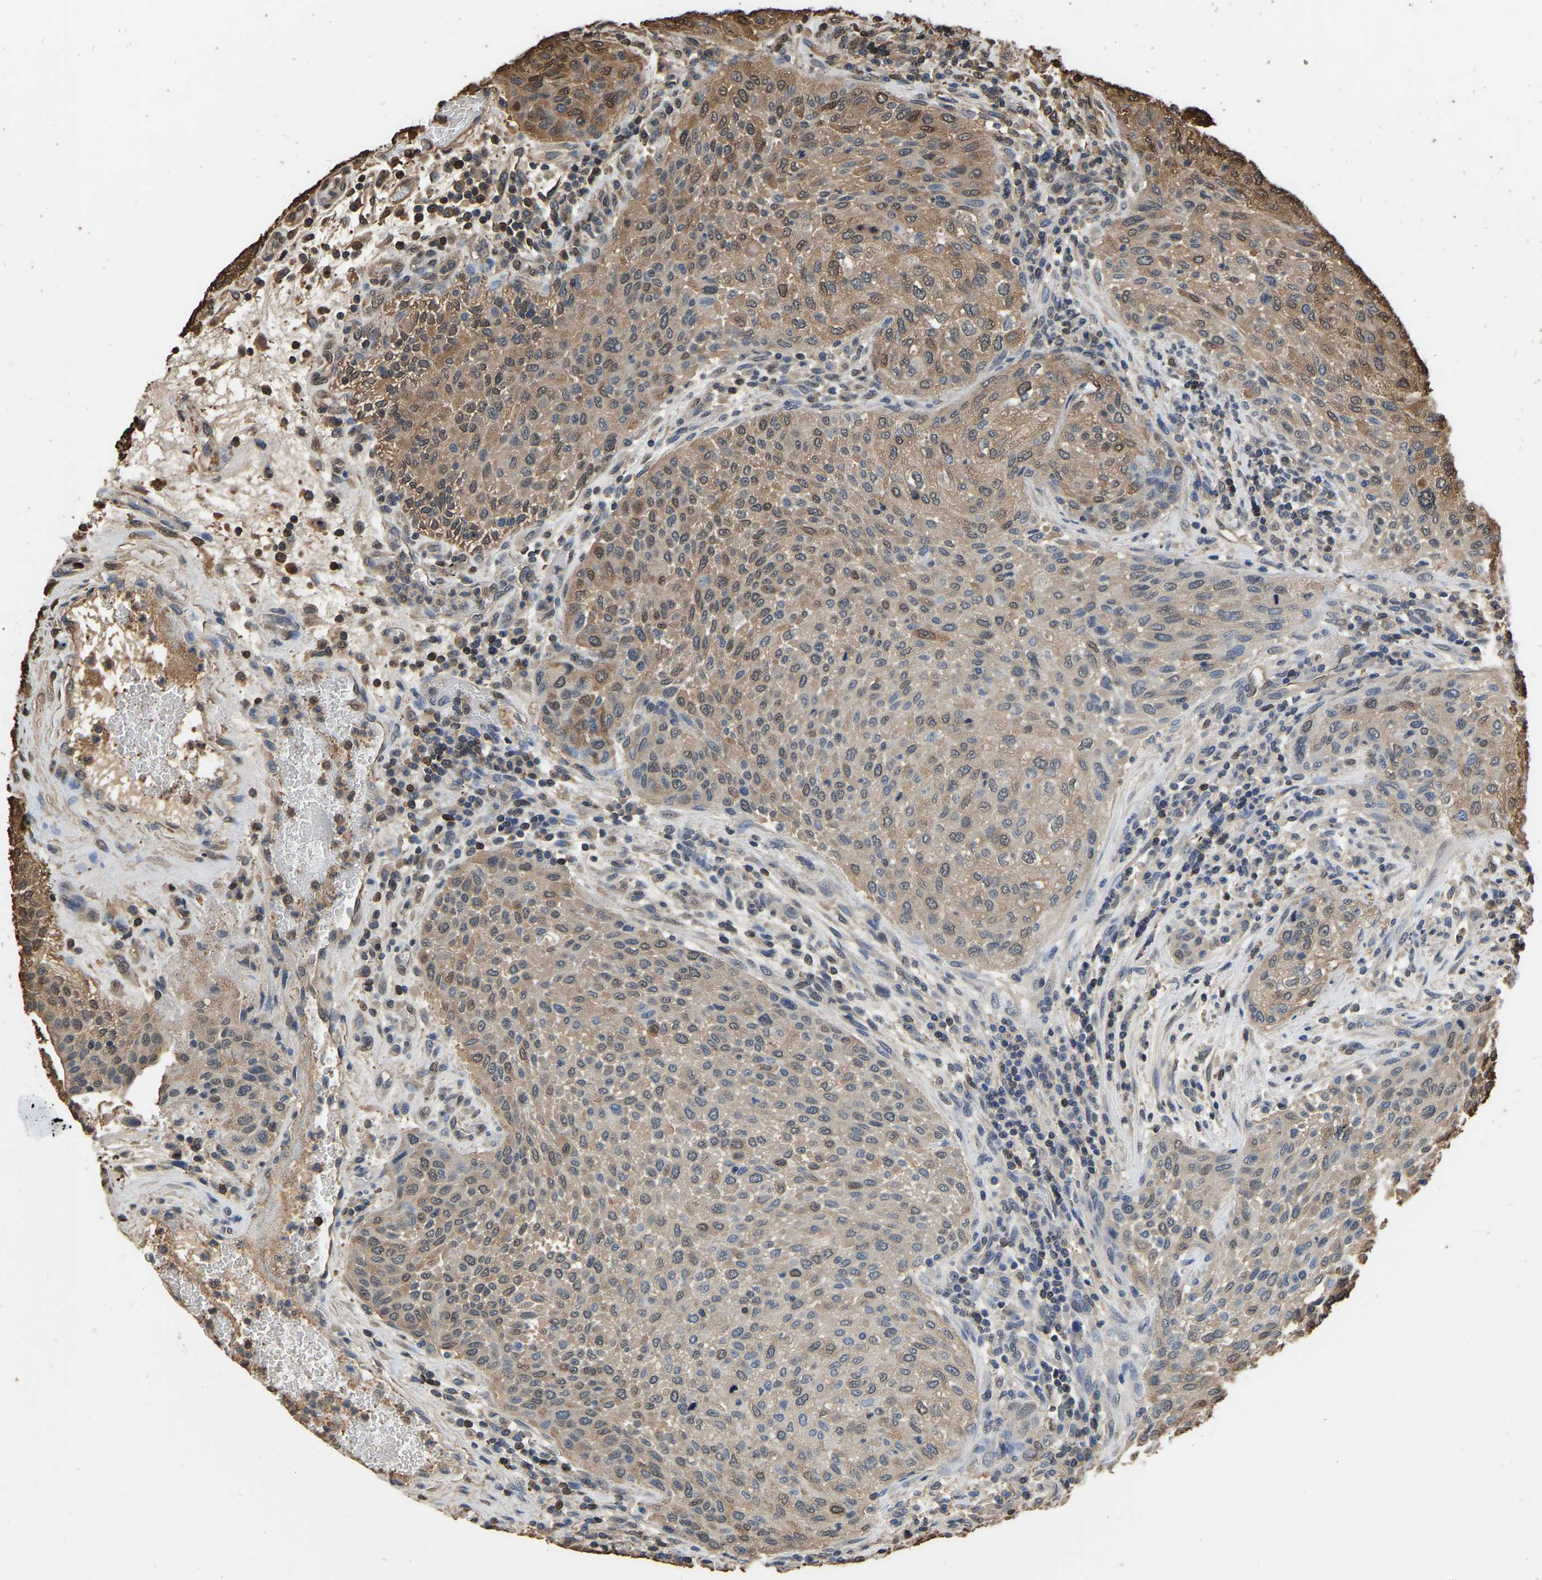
{"staining": {"intensity": "moderate", "quantity": ">75%", "location": "cytoplasmic/membranous"}, "tissue": "urothelial cancer", "cell_type": "Tumor cells", "image_type": "cancer", "snomed": [{"axis": "morphology", "description": "Urothelial carcinoma, Low grade"}, {"axis": "morphology", "description": "Urothelial carcinoma, High grade"}, {"axis": "topography", "description": "Urinary bladder"}], "caption": "Immunohistochemistry (IHC) micrograph of neoplastic tissue: human high-grade urothelial carcinoma stained using IHC displays medium levels of moderate protein expression localized specifically in the cytoplasmic/membranous of tumor cells, appearing as a cytoplasmic/membranous brown color.", "gene": "LDHB", "patient": {"sex": "male", "age": 35}}